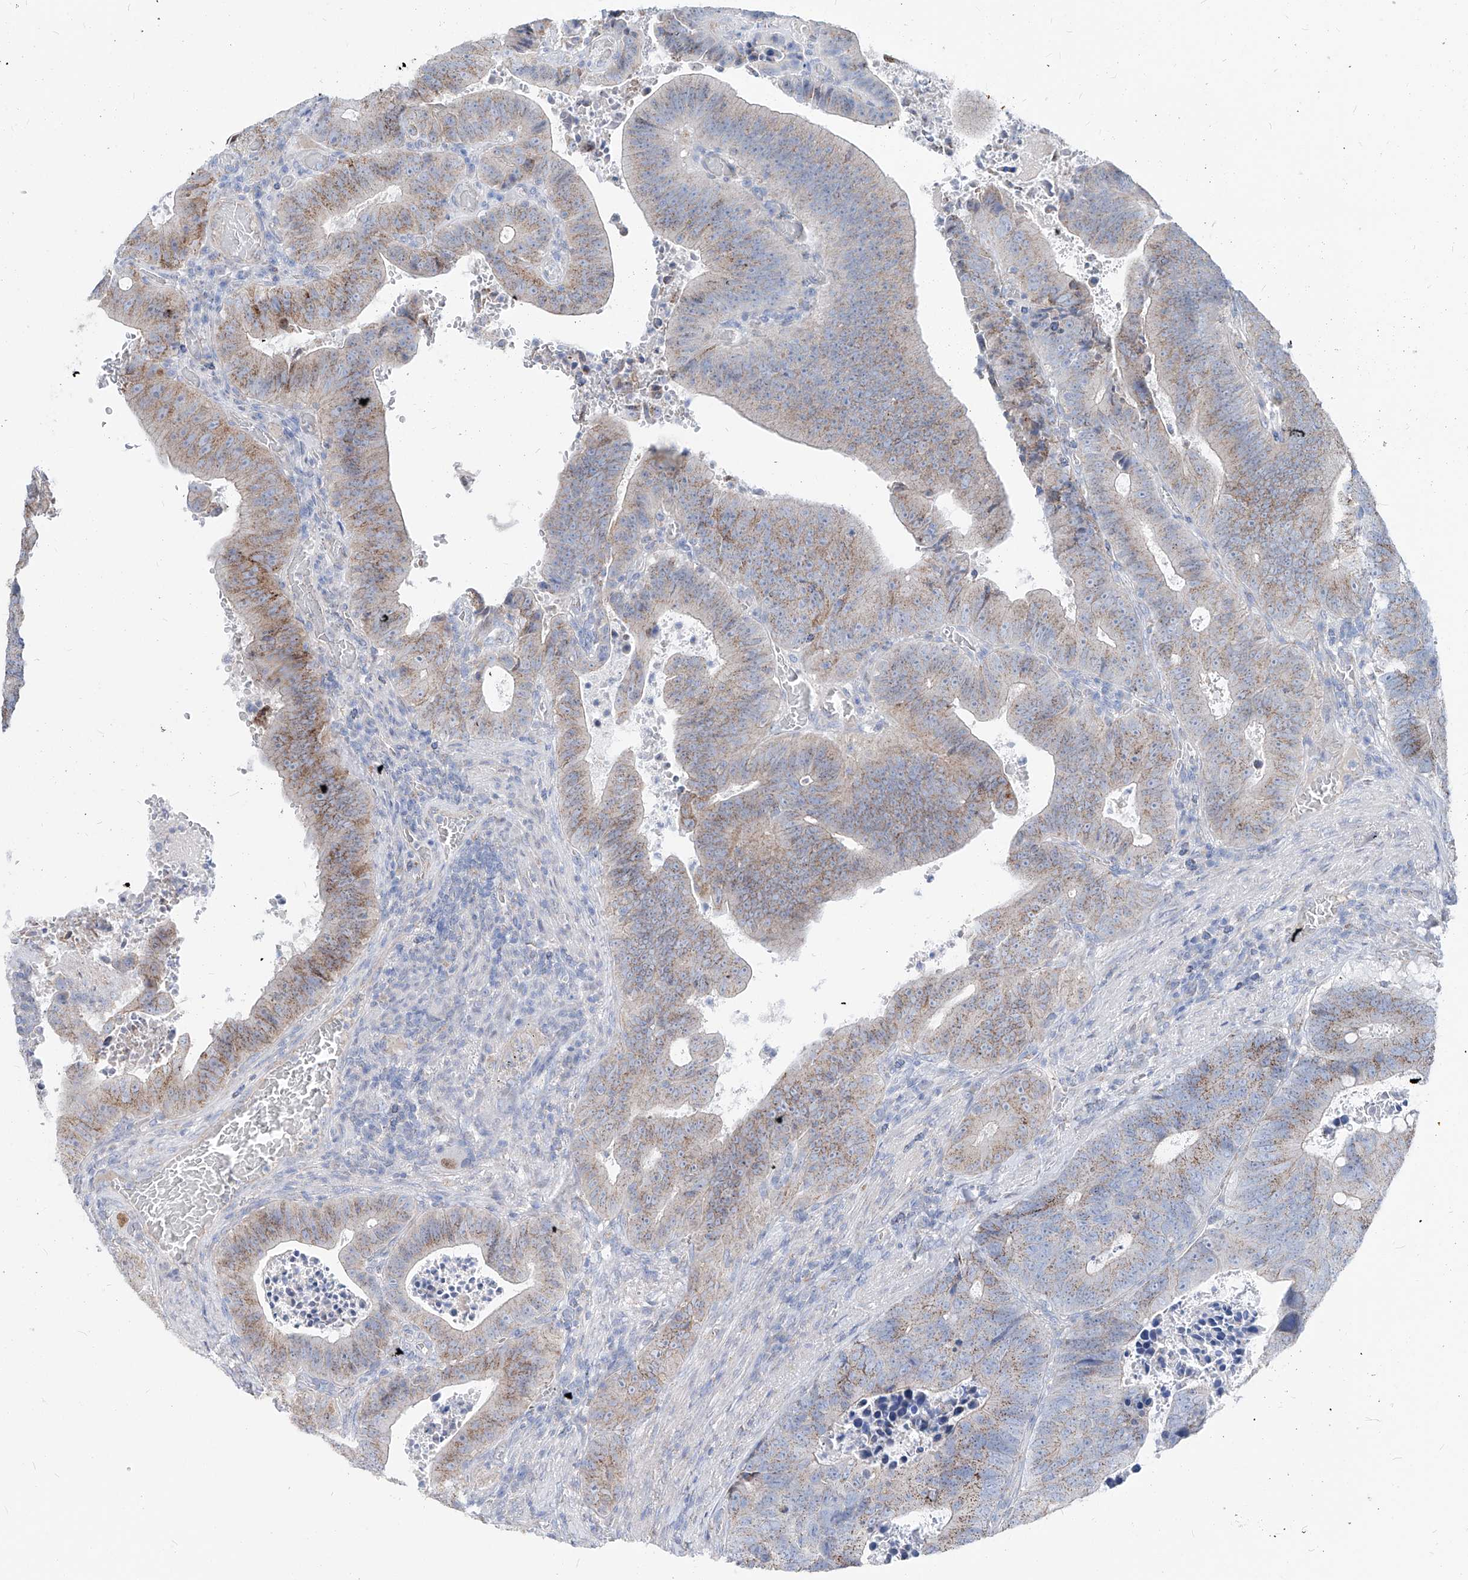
{"staining": {"intensity": "weak", "quantity": ">75%", "location": "cytoplasmic/membranous"}, "tissue": "colorectal cancer", "cell_type": "Tumor cells", "image_type": "cancer", "snomed": [{"axis": "morphology", "description": "Adenocarcinoma, NOS"}, {"axis": "topography", "description": "Colon"}], "caption": "Weak cytoplasmic/membranous protein positivity is seen in approximately >75% of tumor cells in colorectal cancer (adenocarcinoma).", "gene": "AGPS", "patient": {"sex": "male", "age": 87}}